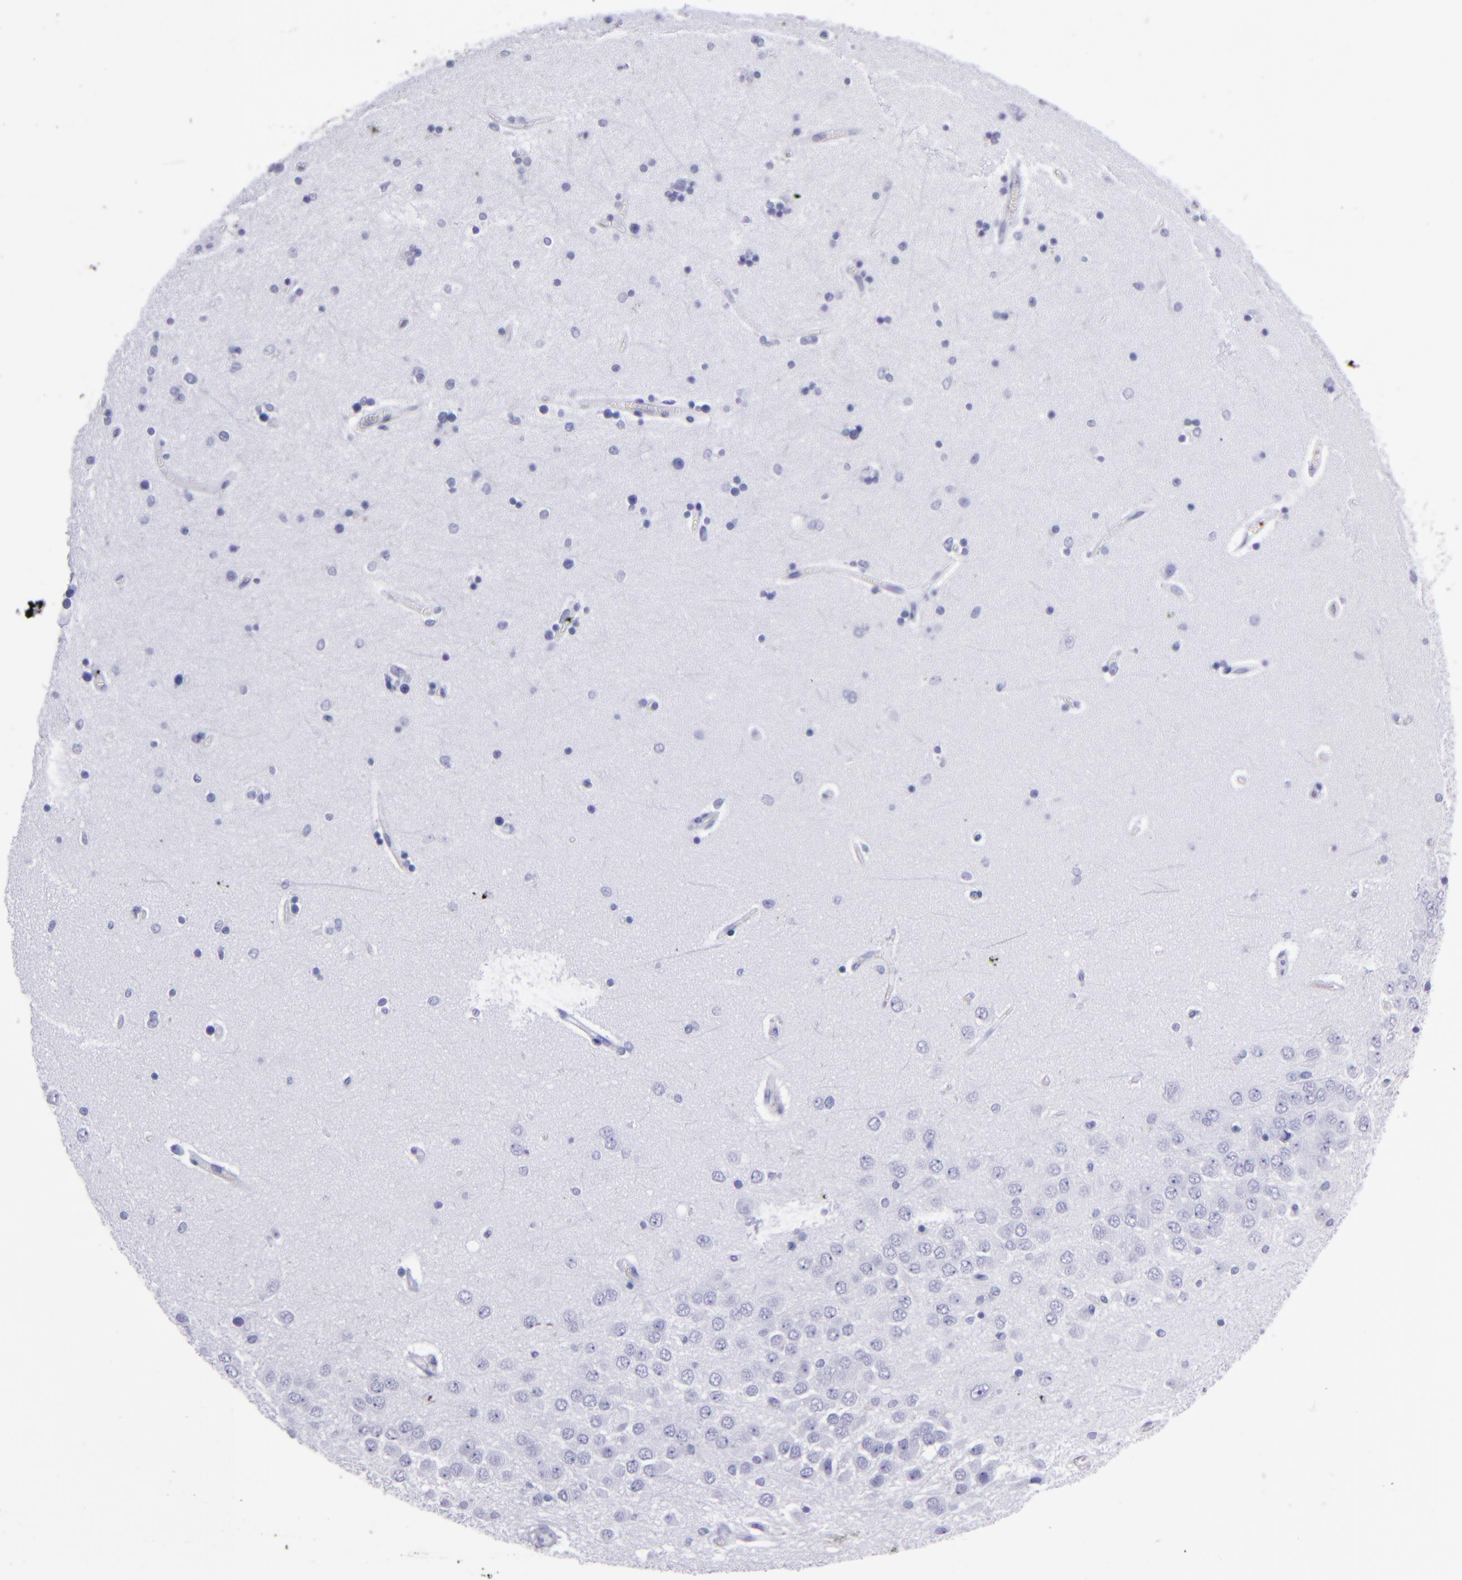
{"staining": {"intensity": "negative", "quantity": "none", "location": "none"}, "tissue": "hippocampus", "cell_type": "Glial cells", "image_type": "normal", "snomed": [{"axis": "morphology", "description": "Normal tissue, NOS"}, {"axis": "topography", "description": "Hippocampus"}], "caption": "An IHC image of unremarkable hippocampus is shown. There is no staining in glial cells of hippocampus.", "gene": "EFCAB13", "patient": {"sex": "female", "age": 54}}